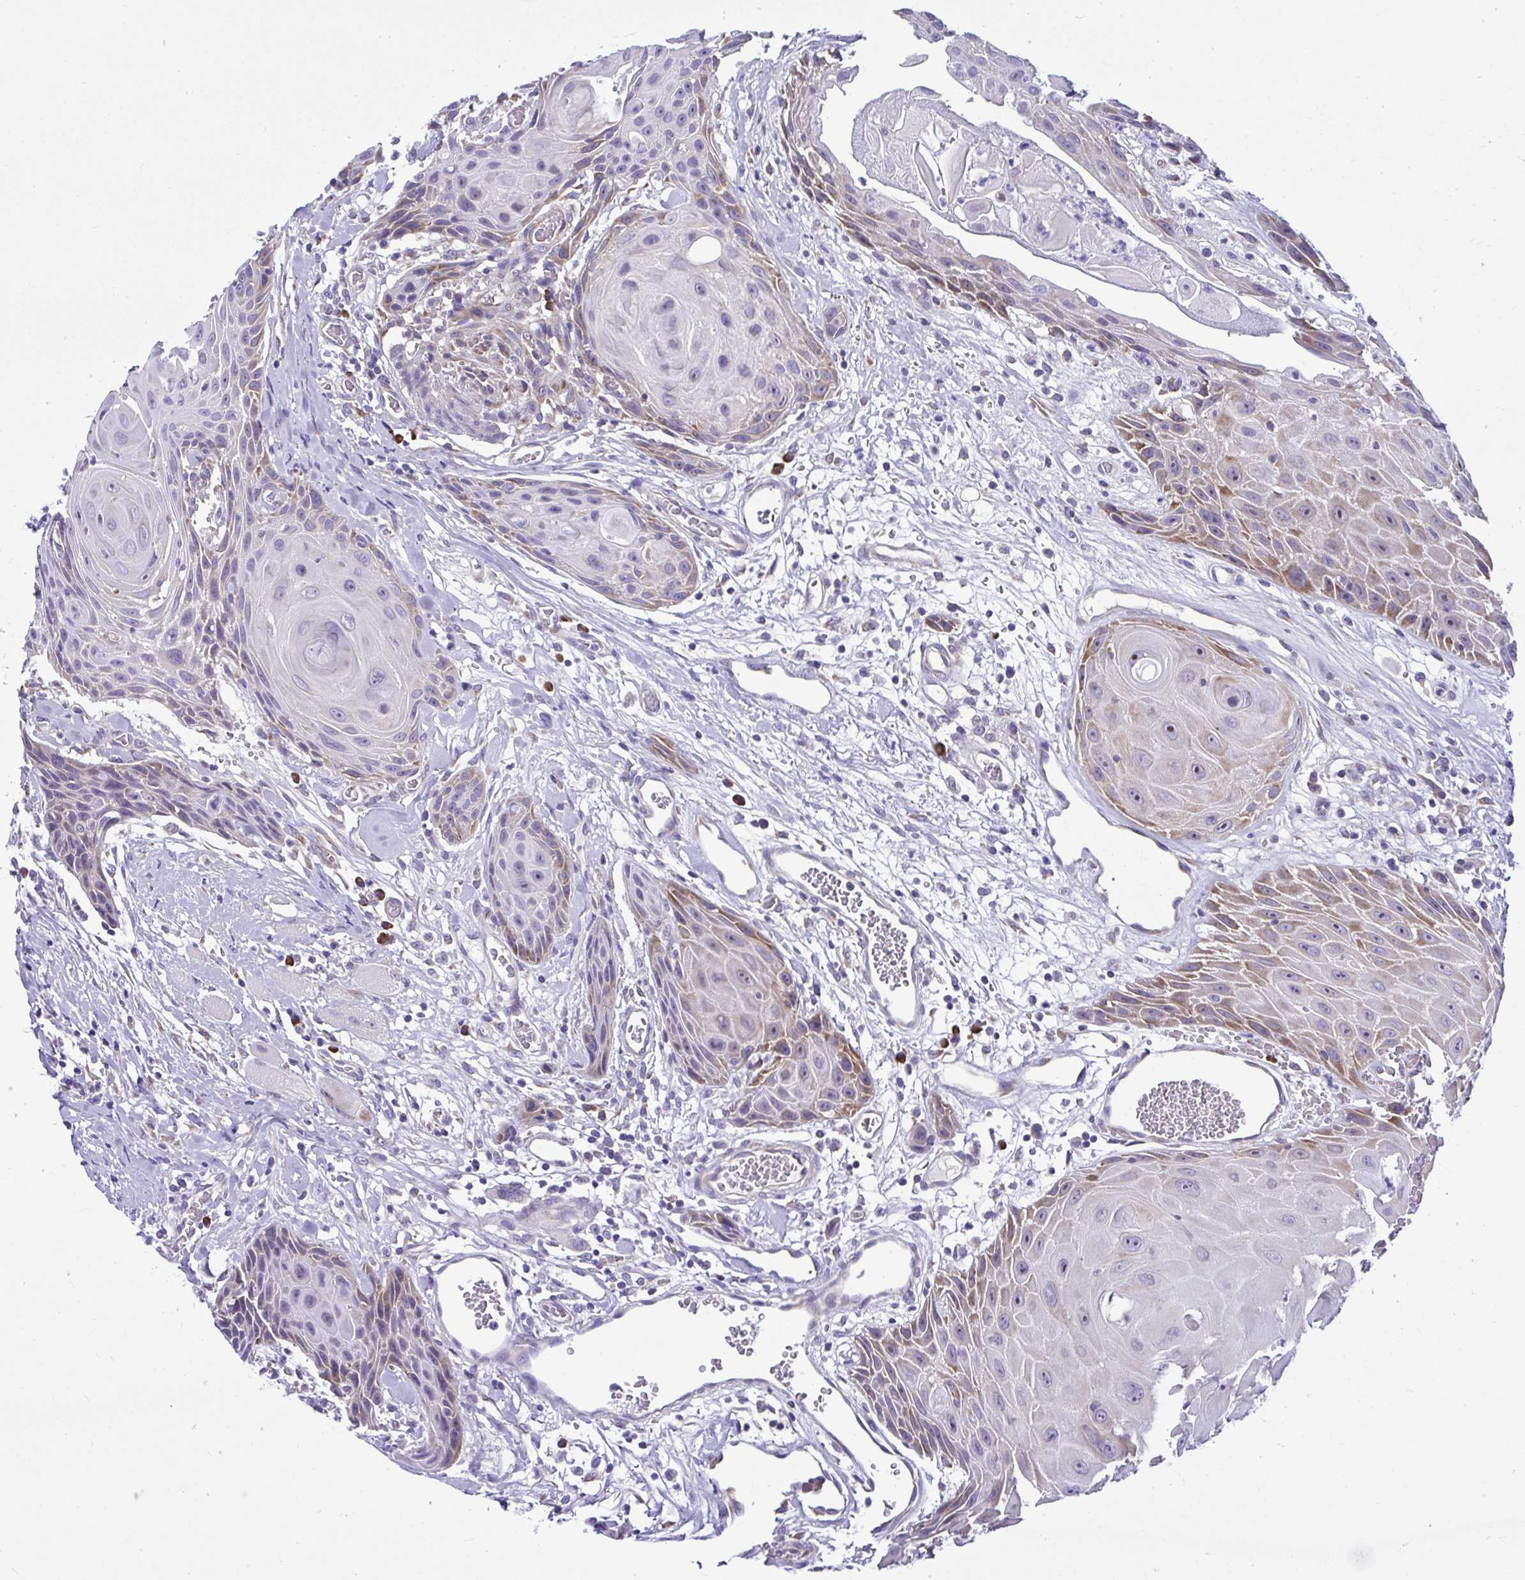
{"staining": {"intensity": "moderate", "quantity": "<25%", "location": "cytoplasmic/membranous"}, "tissue": "head and neck cancer", "cell_type": "Tumor cells", "image_type": "cancer", "snomed": [{"axis": "morphology", "description": "Squamous cell carcinoma, NOS"}, {"axis": "topography", "description": "Oral tissue"}, {"axis": "topography", "description": "Head-Neck"}], "caption": "The photomicrograph shows staining of squamous cell carcinoma (head and neck), revealing moderate cytoplasmic/membranous protein positivity (brown color) within tumor cells. (brown staining indicates protein expression, while blue staining denotes nuclei).", "gene": "RPL7", "patient": {"sex": "male", "age": 49}}